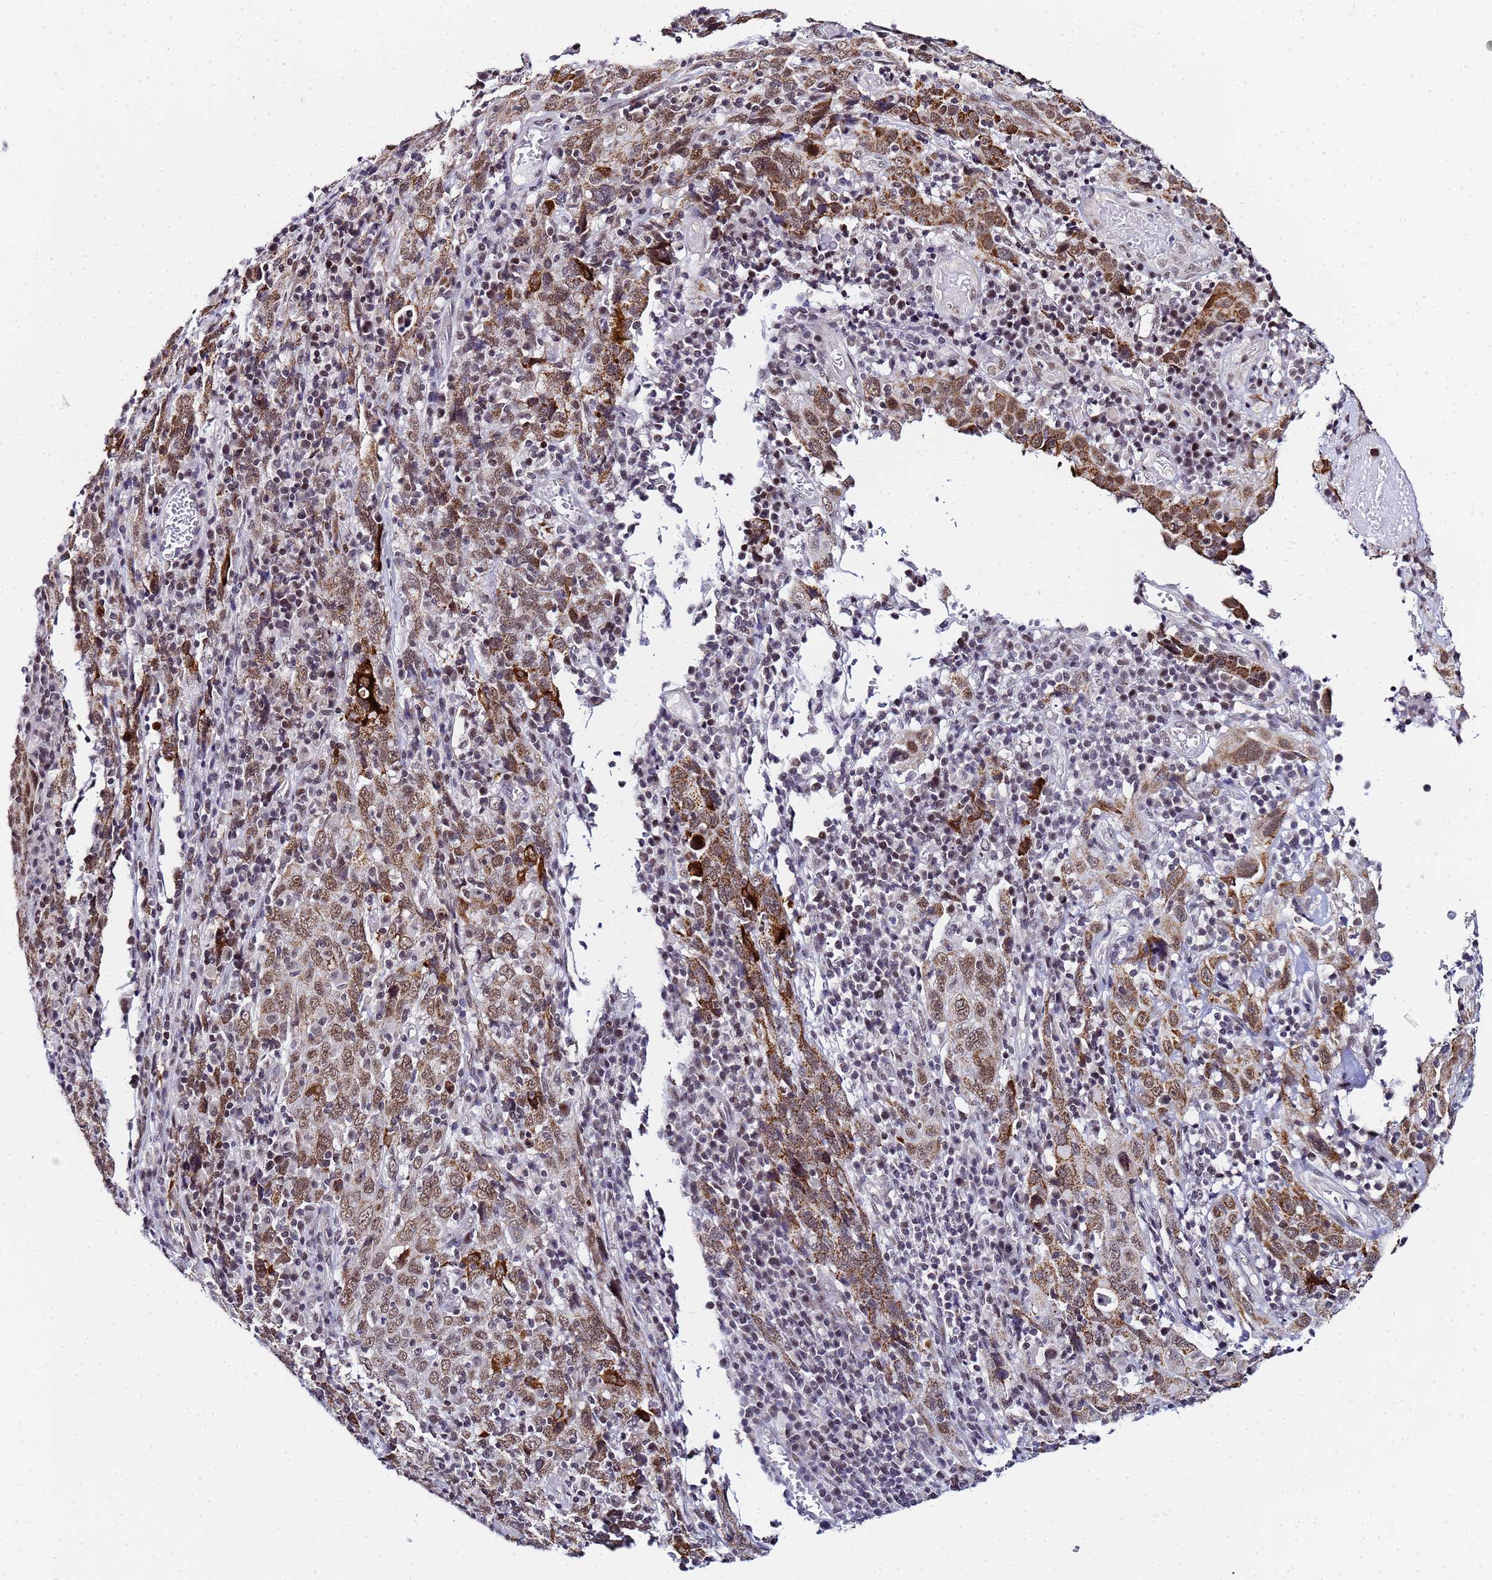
{"staining": {"intensity": "moderate", "quantity": ">75%", "location": "cytoplasmic/membranous,nuclear"}, "tissue": "cervical cancer", "cell_type": "Tumor cells", "image_type": "cancer", "snomed": [{"axis": "morphology", "description": "Squamous cell carcinoma, NOS"}, {"axis": "topography", "description": "Cervix"}], "caption": "Protein expression analysis of human cervical squamous cell carcinoma reveals moderate cytoplasmic/membranous and nuclear staining in approximately >75% of tumor cells. (Stains: DAB in brown, nuclei in blue, Microscopy: brightfield microscopy at high magnification).", "gene": "CKMT1A", "patient": {"sex": "female", "age": 46}}